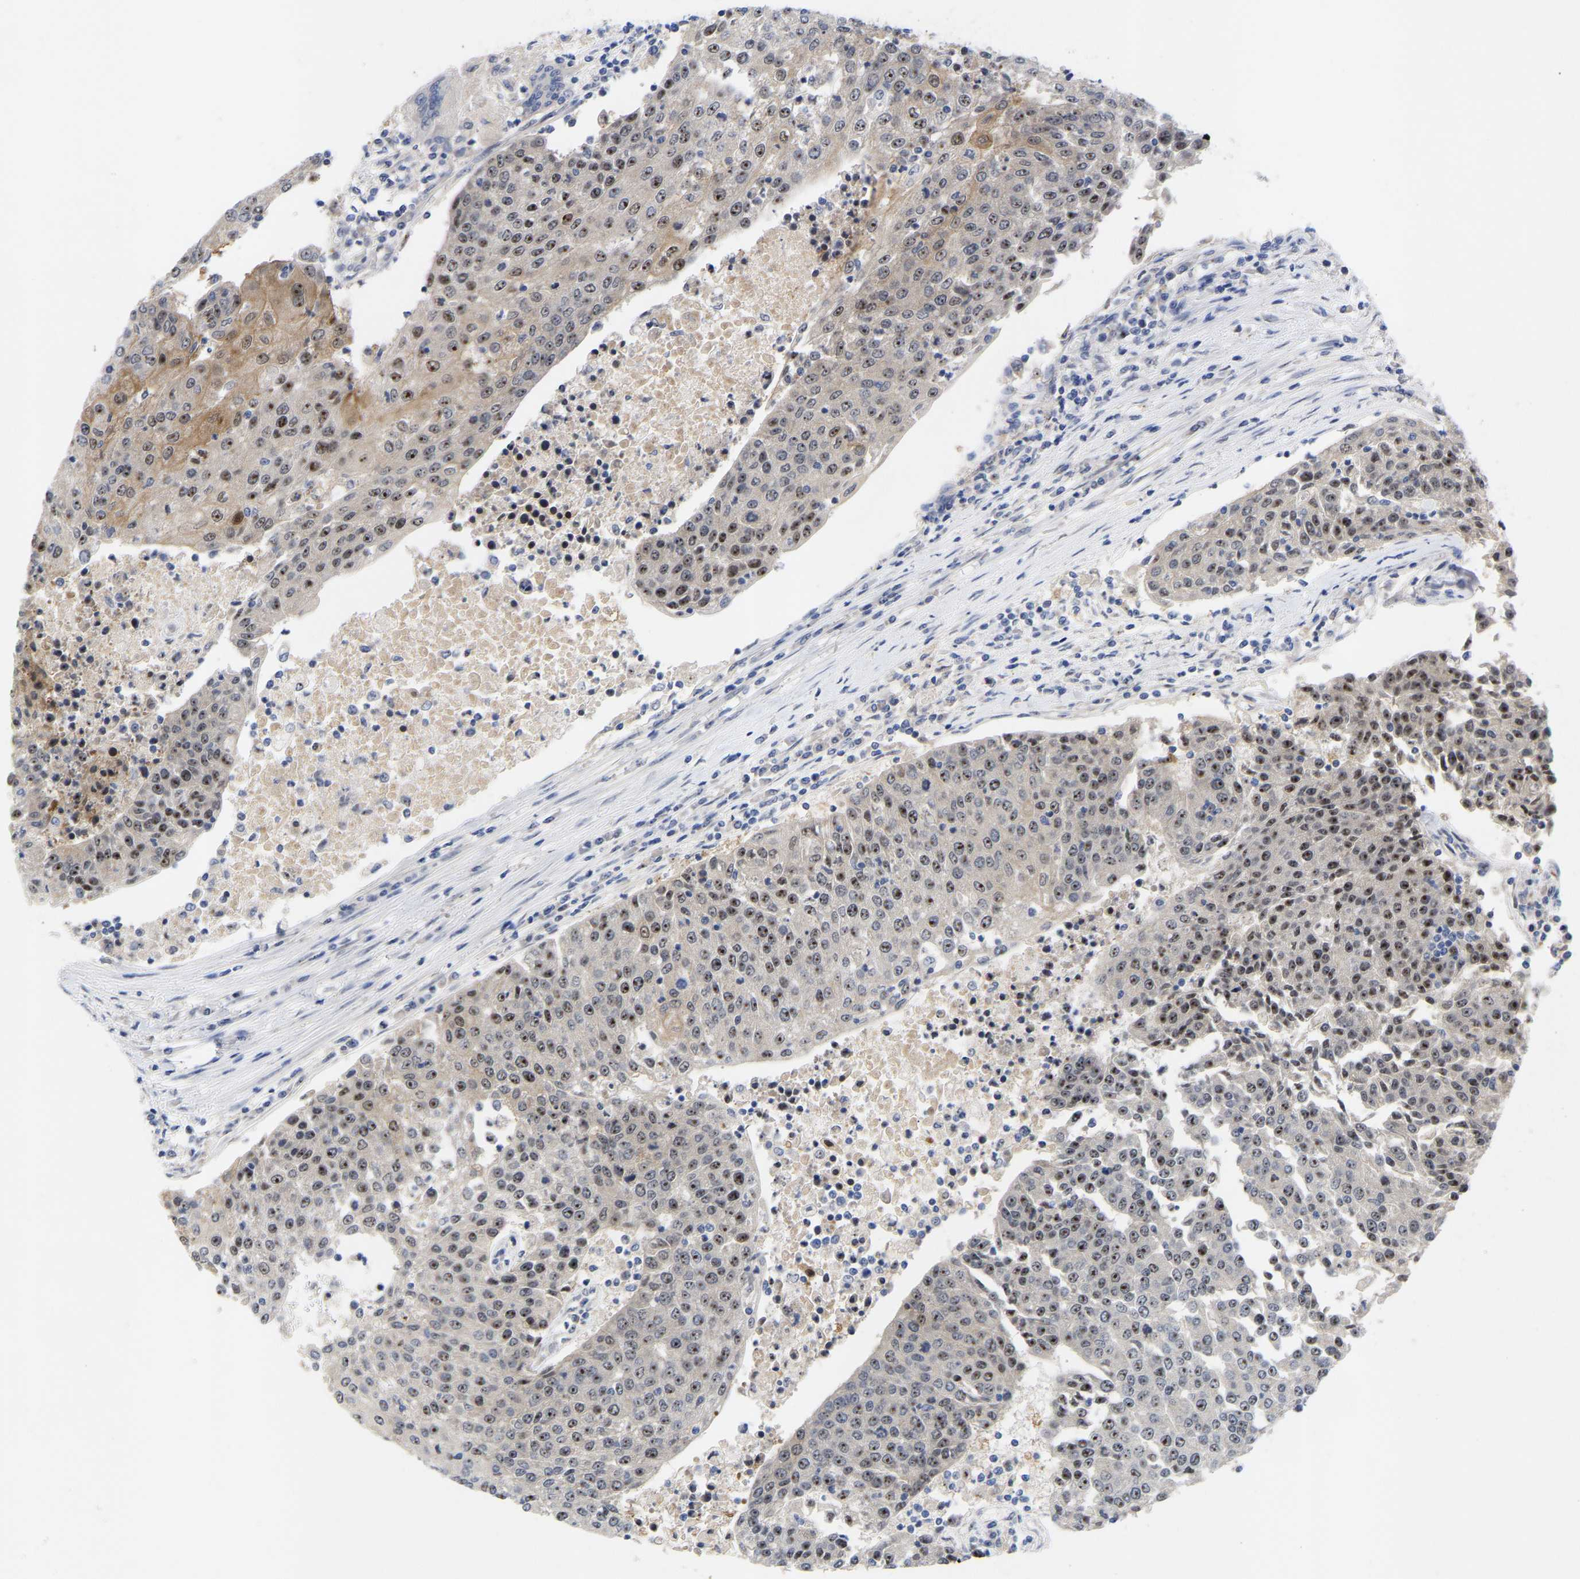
{"staining": {"intensity": "moderate", "quantity": ">75%", "location": "nuclear"}, "tissue": "urothelial cancer", "cell_type": "Tumor cells", "image_type": "cancer", "snomed": [{"axis": "morphology", "description": "Urothelial carcinoma, High grade"}, {"axis": "topography", "description": "Urinary bladder"}], "caption": "IHC staining of urothelial cancer, which exhibits medium levels of moderate nuclear staining in approximately >75% of tumor cells indicating moderate nuclear protein positivity. The staining was performed using DAB (3,3'-diaminobenzidine) (brown) for protein detection and nuclei were counterstained in hematoxylin (blue).", "gene": "NLE1", "patient": {"sex": "female", "age": 85}}